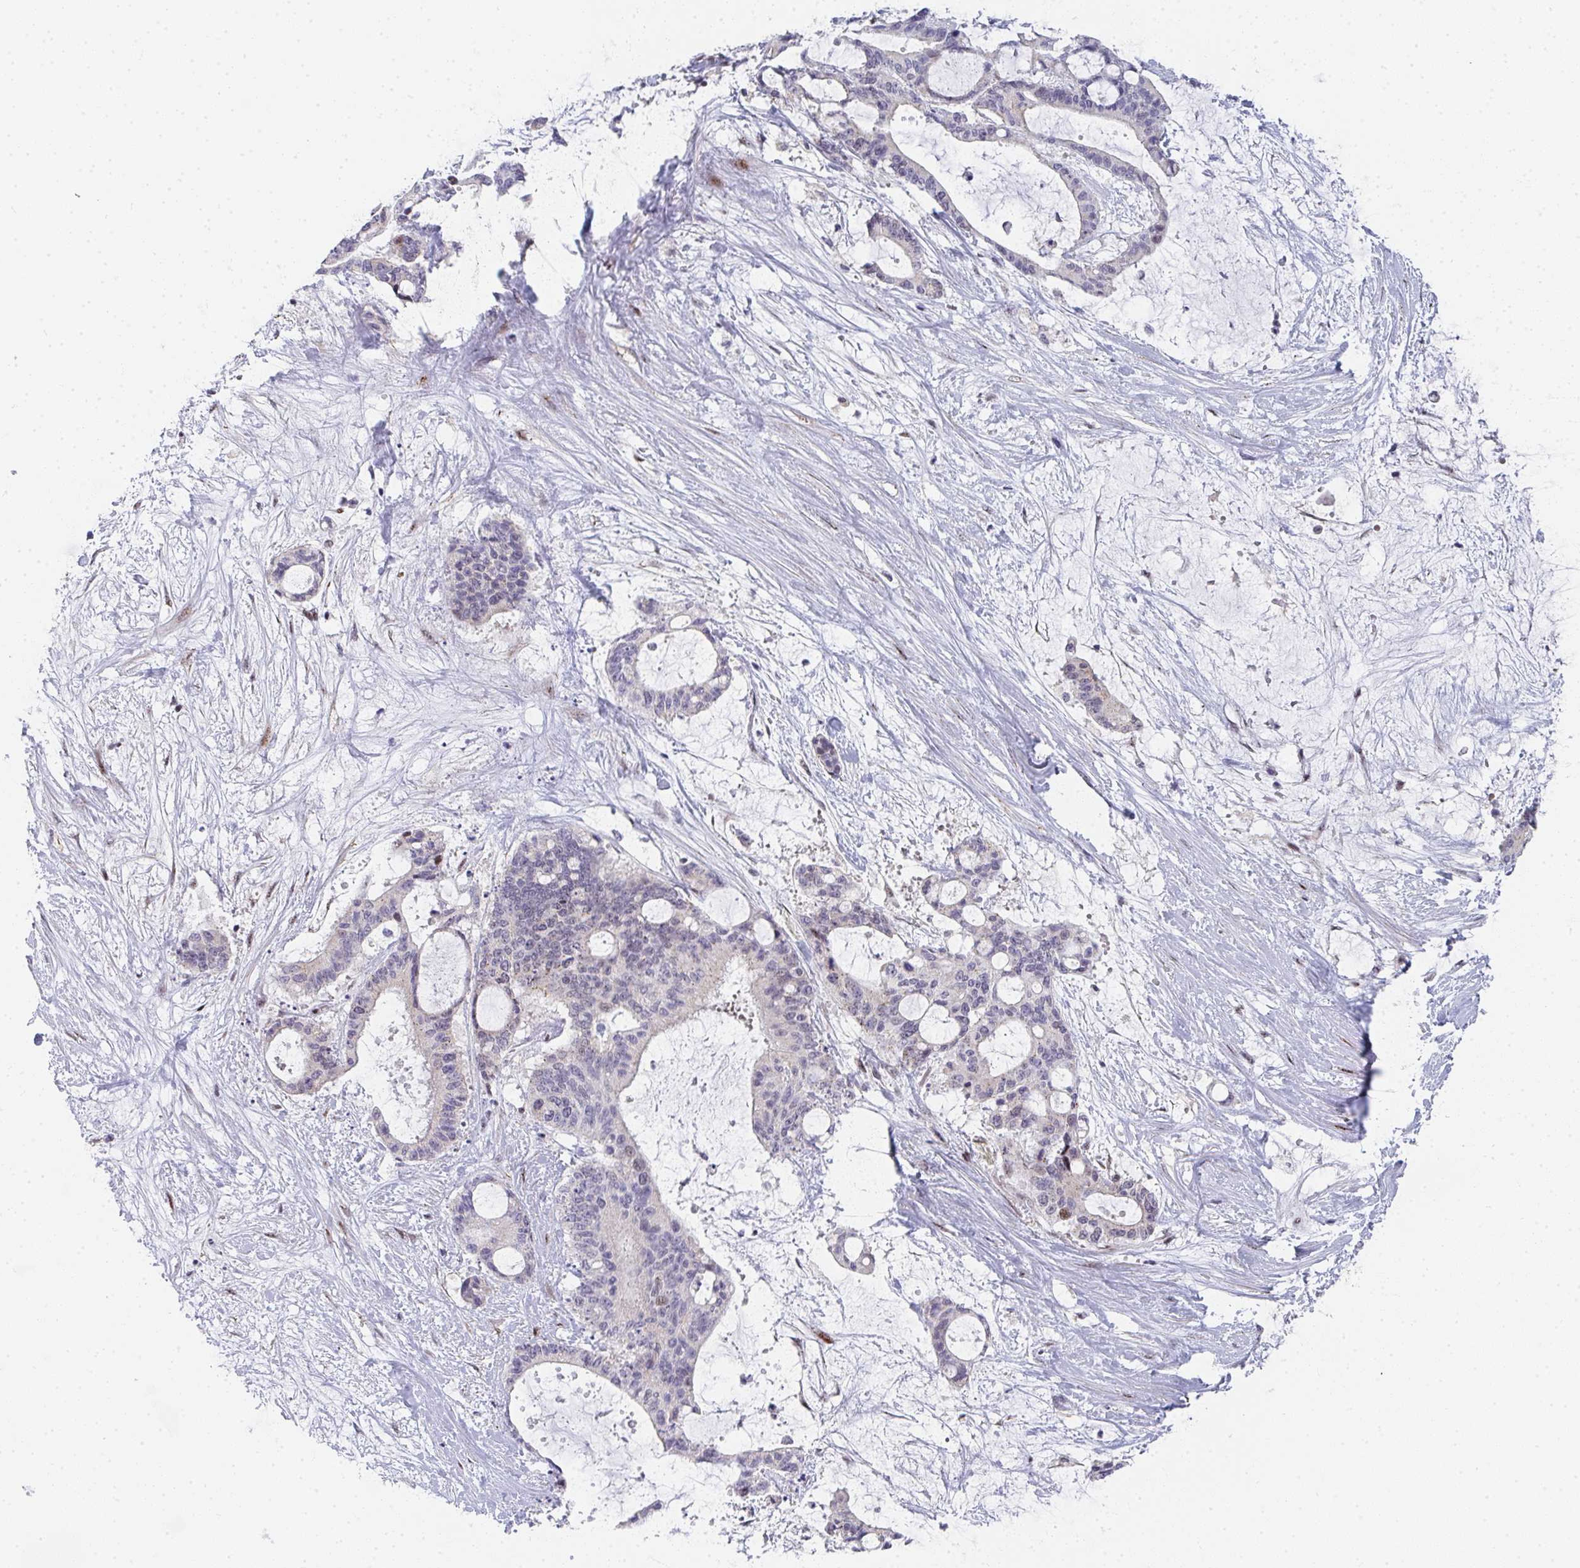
{"staining": {"intensity": "negative", "quantity": "none", "location": "none"}, "tissue": "liver cancer", "cell_type": "Tumor cells", "image_type": "cancer", "snomed": [{"axis": "morphology", "description": "Normal tissue, NOS"}, {"axis": "morphology", "description": "Cholangiocarcinoma"}, {"axis": "topography", "description": "Liver"}, {"axis": "topography", "description": "Peripheral nerve tissue"}], "caption": "Human cholangiocarcinoma (liver) stained for a protein using IHC demonstrates no expression in tumor cells.", "gene": "ZIC3", "patient": {"sex": "female", "age": 73}}